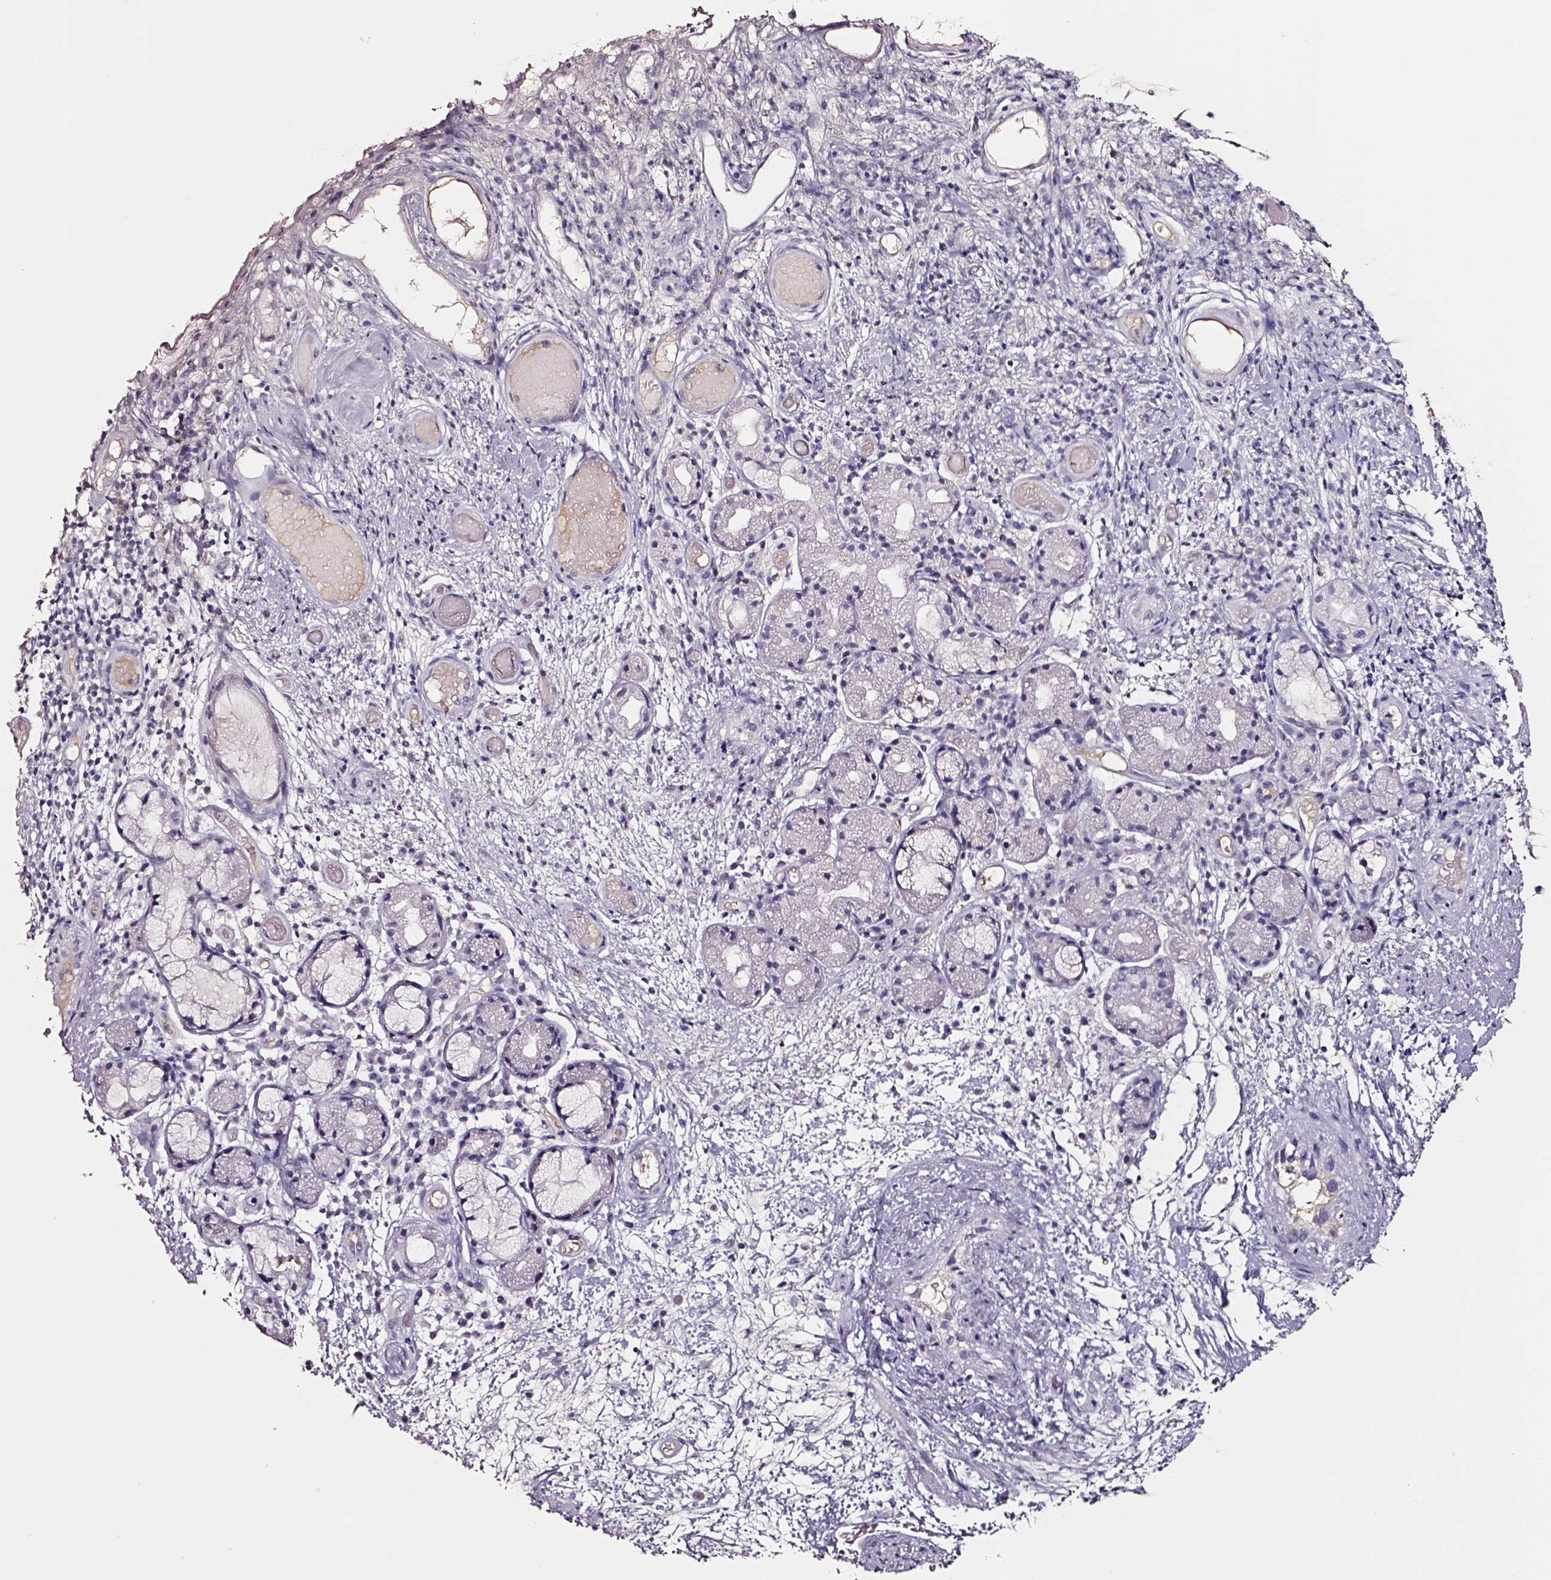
{"staining": {"intensity": "negative", "quantity": "none", "location": "none"}, "tissue": "nasopharynx", "cell_type": "Respiratory epithelial cells", "image_type": "normal", "snomed": [{"axis": "morphology", "description": "Normal tissue, NOS"}, {"axis": "morphology", "description": "Inflammation, NOS"}, {"axis": "topography", "description": "Nasopharynx"}], "caption": "Immunohistochemistry of unremarkable nasopharynx reveals no positivity in respiratory epithelial cells. (Brightfield microscopy of DAB (3,3'-diaminobenzidine) immunohistochemistry at high magnification).", "gene": "SMIM17", "patient": {"sex": "male", "age": 54}}